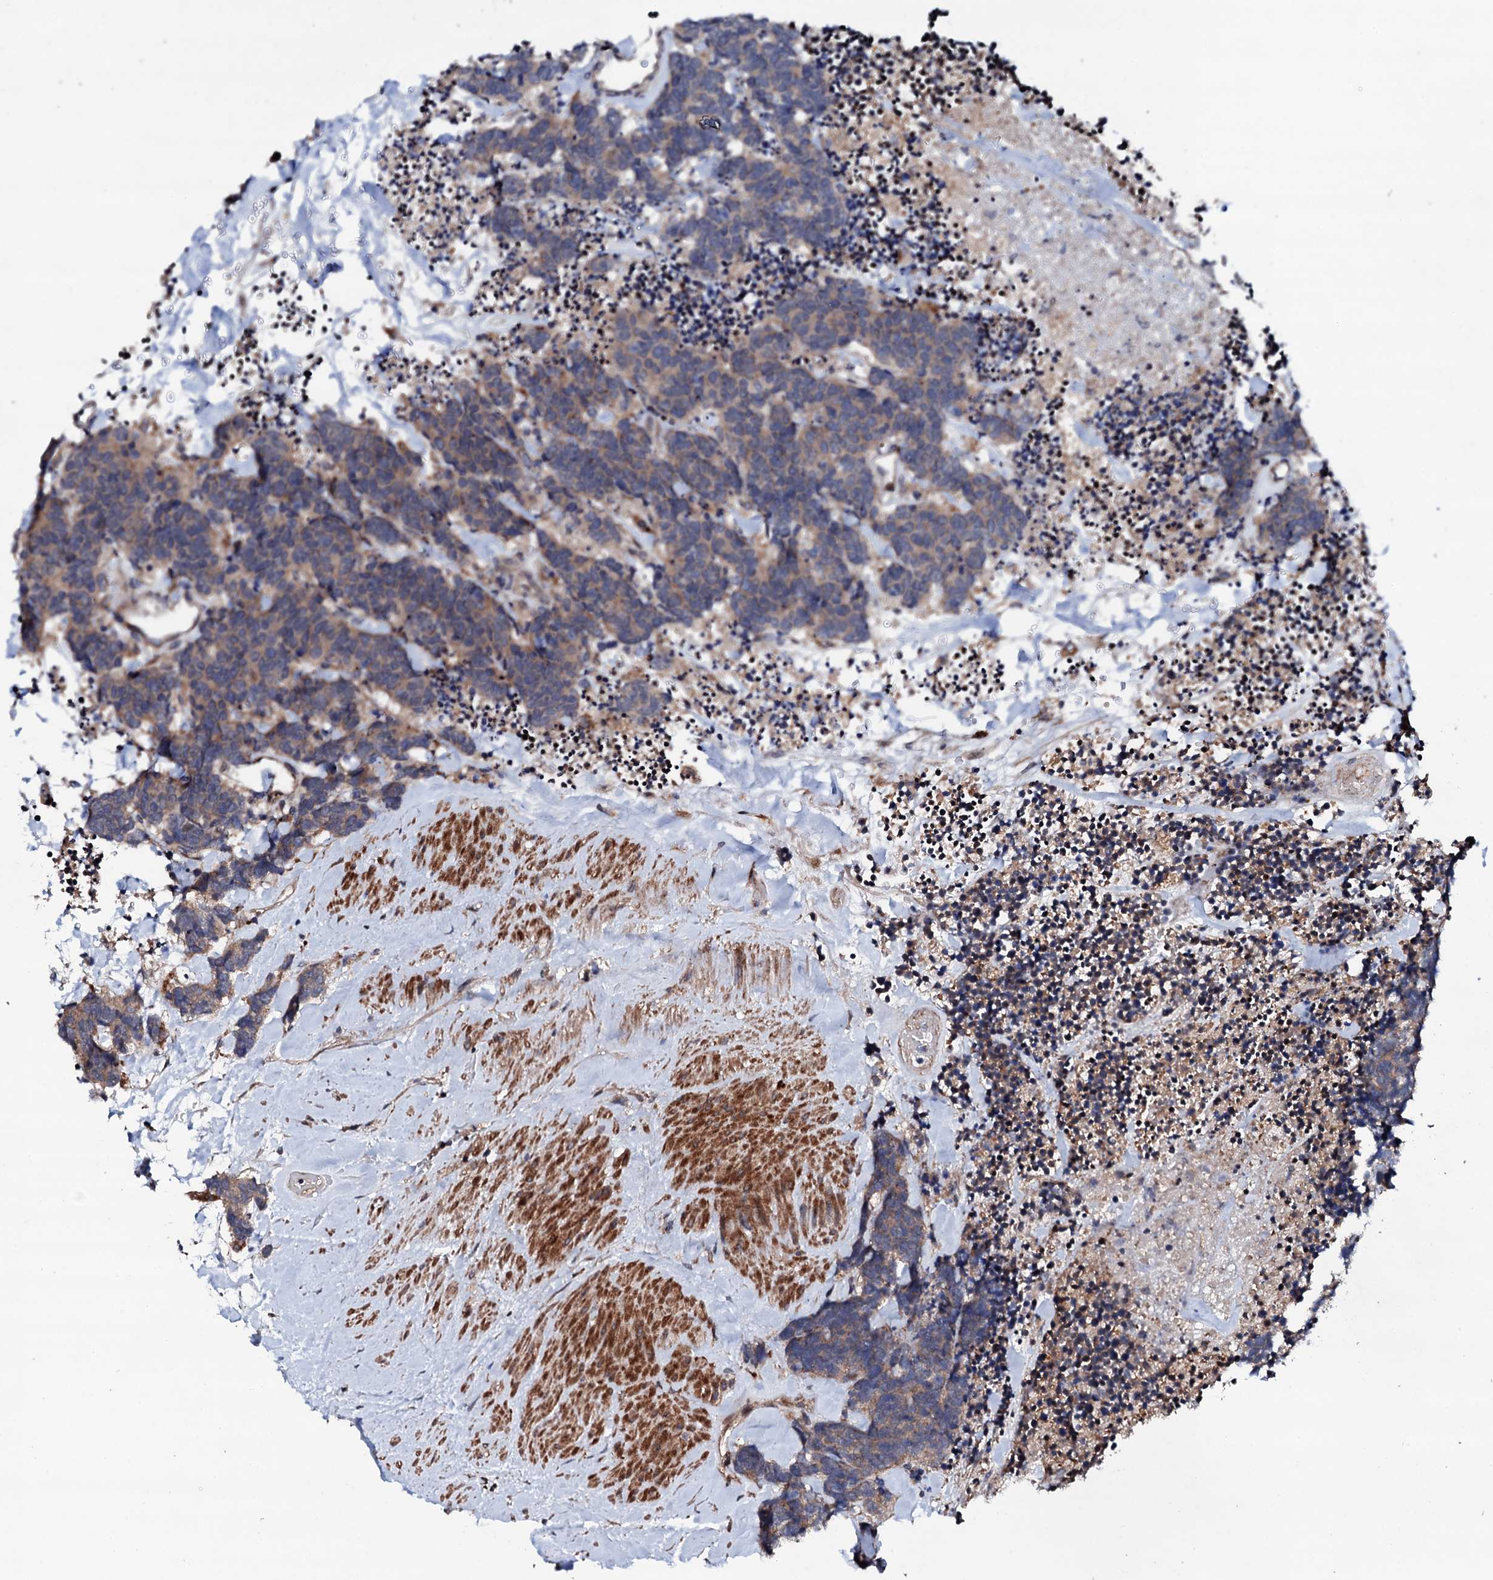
{"staining": {"intensity": "weak", "quantity": ">75%", "location": "cytoplasmic/membranous"}, "tissue": "carcinoid", "cell_type": "Tumor cells", "image_type": "cancer", "snomed": [{"axis": "morphology", "description": "Carcinoma, NOS"}, {"axis": "morphology", "description": "Carcinoid, malignant, NOS"}, {"axis": "topography", "description": "Urinary bladder"}], "caption": "Carcinoid was stained to show a protein in brown. There is low levels of weak cytoplasmic/membranous staining in approximately >75% of tumor cells.", "gene": "CIAO2A", "patient": {"sex": "male", "age": 57}}